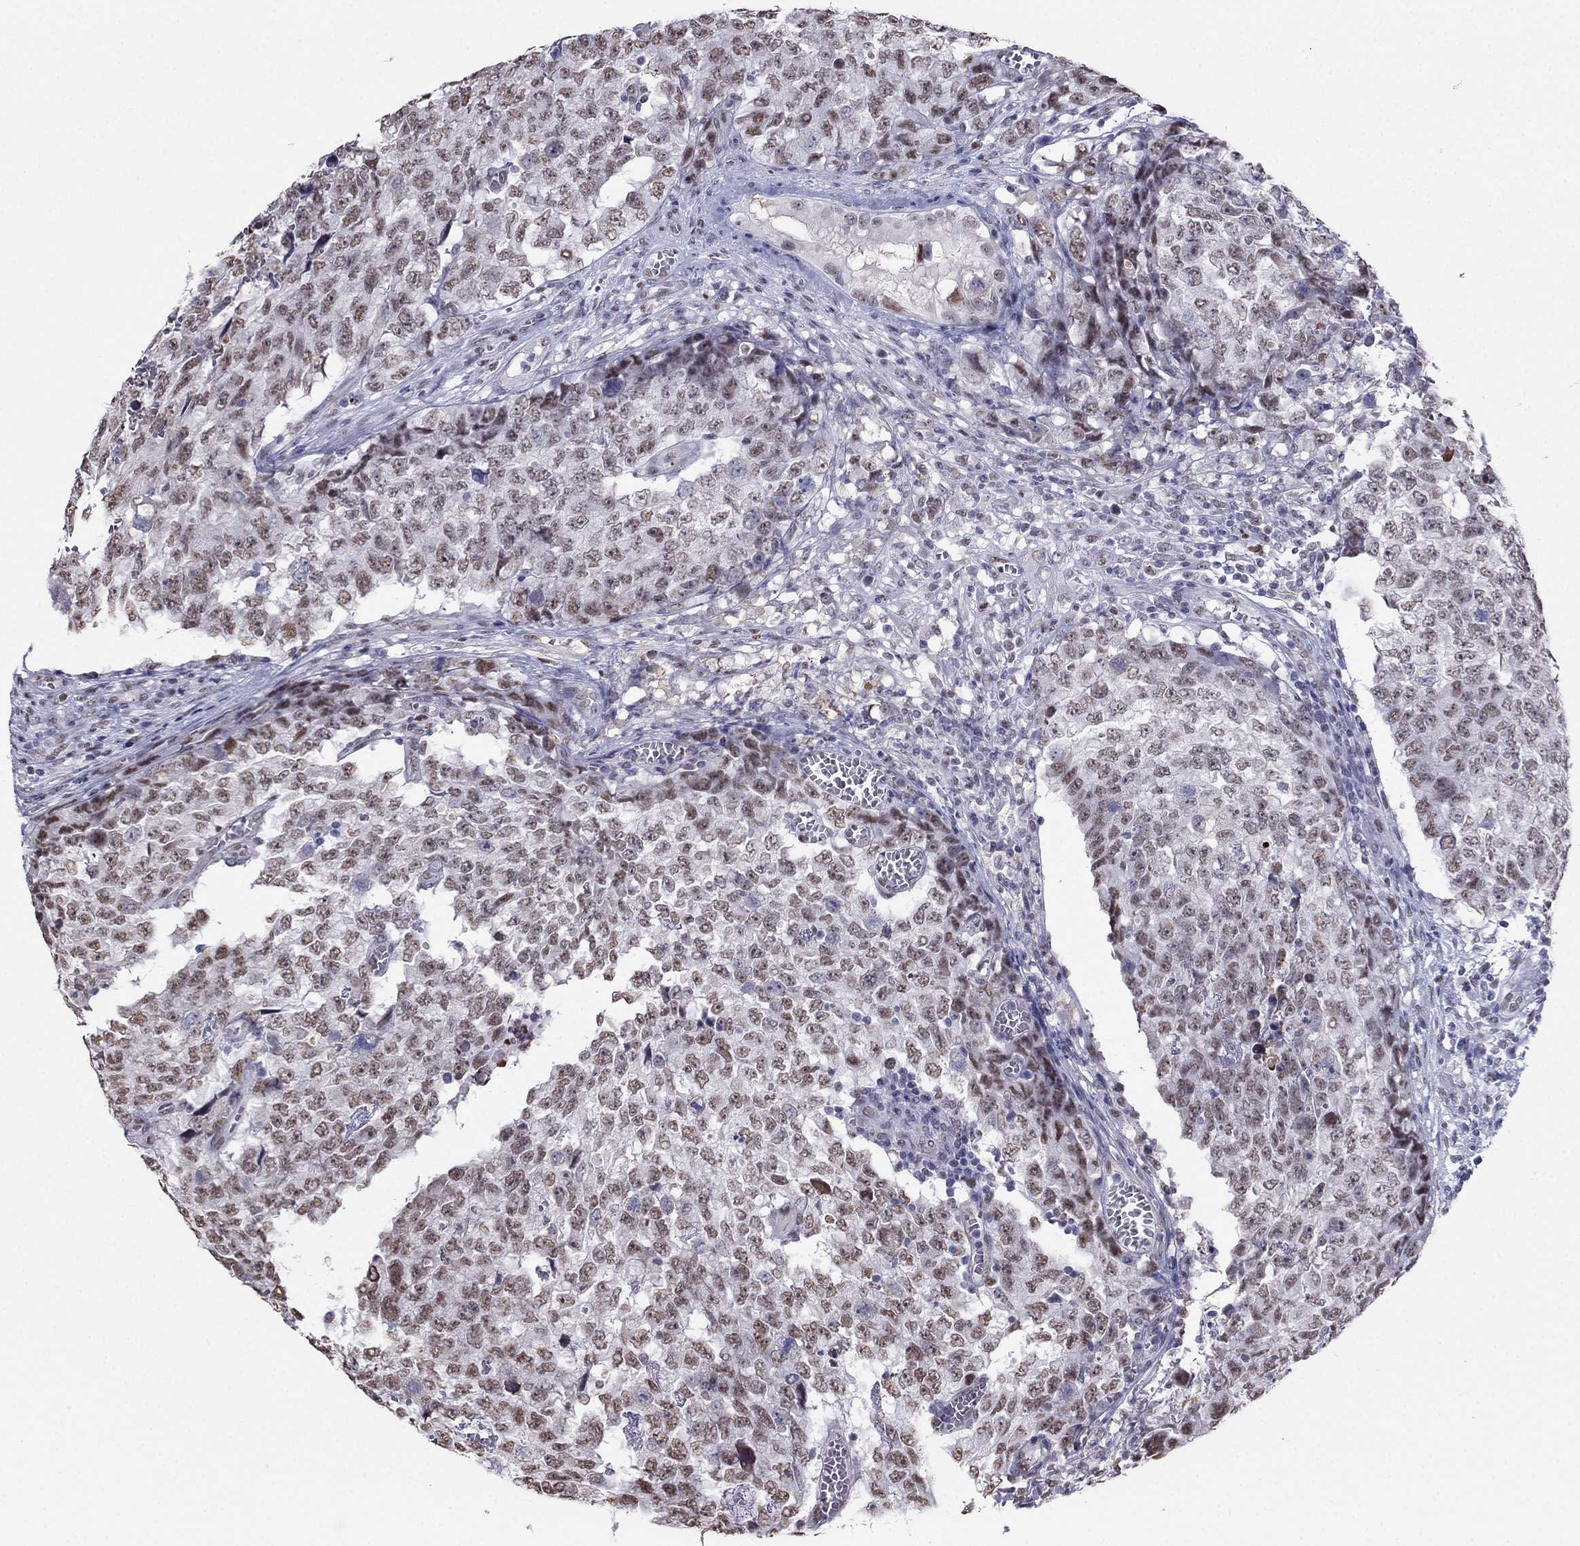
{"staining": {"intensity": "weak", "quantity": ">75%", "location": "nuclear"}, "tissue": "testis cancer", "cell_type": "Tumor cells", "image_type": "cancer", "snomed": [{"axis": "morphology", "description": "Carcinoma, Embryonal, NOS"}, {"axis": "topography", "description": "Testis"}], "caption": "Immunohistochemical staining of human embryonal carcinoma (testis) shows low levels of weak nuclear positivity in about >75% of tumor cells. (Brightfield microscopy of DAB IHC at high magnification).", "gene": "PPM1G", "patient": {"sex": "male", "age": 23}}